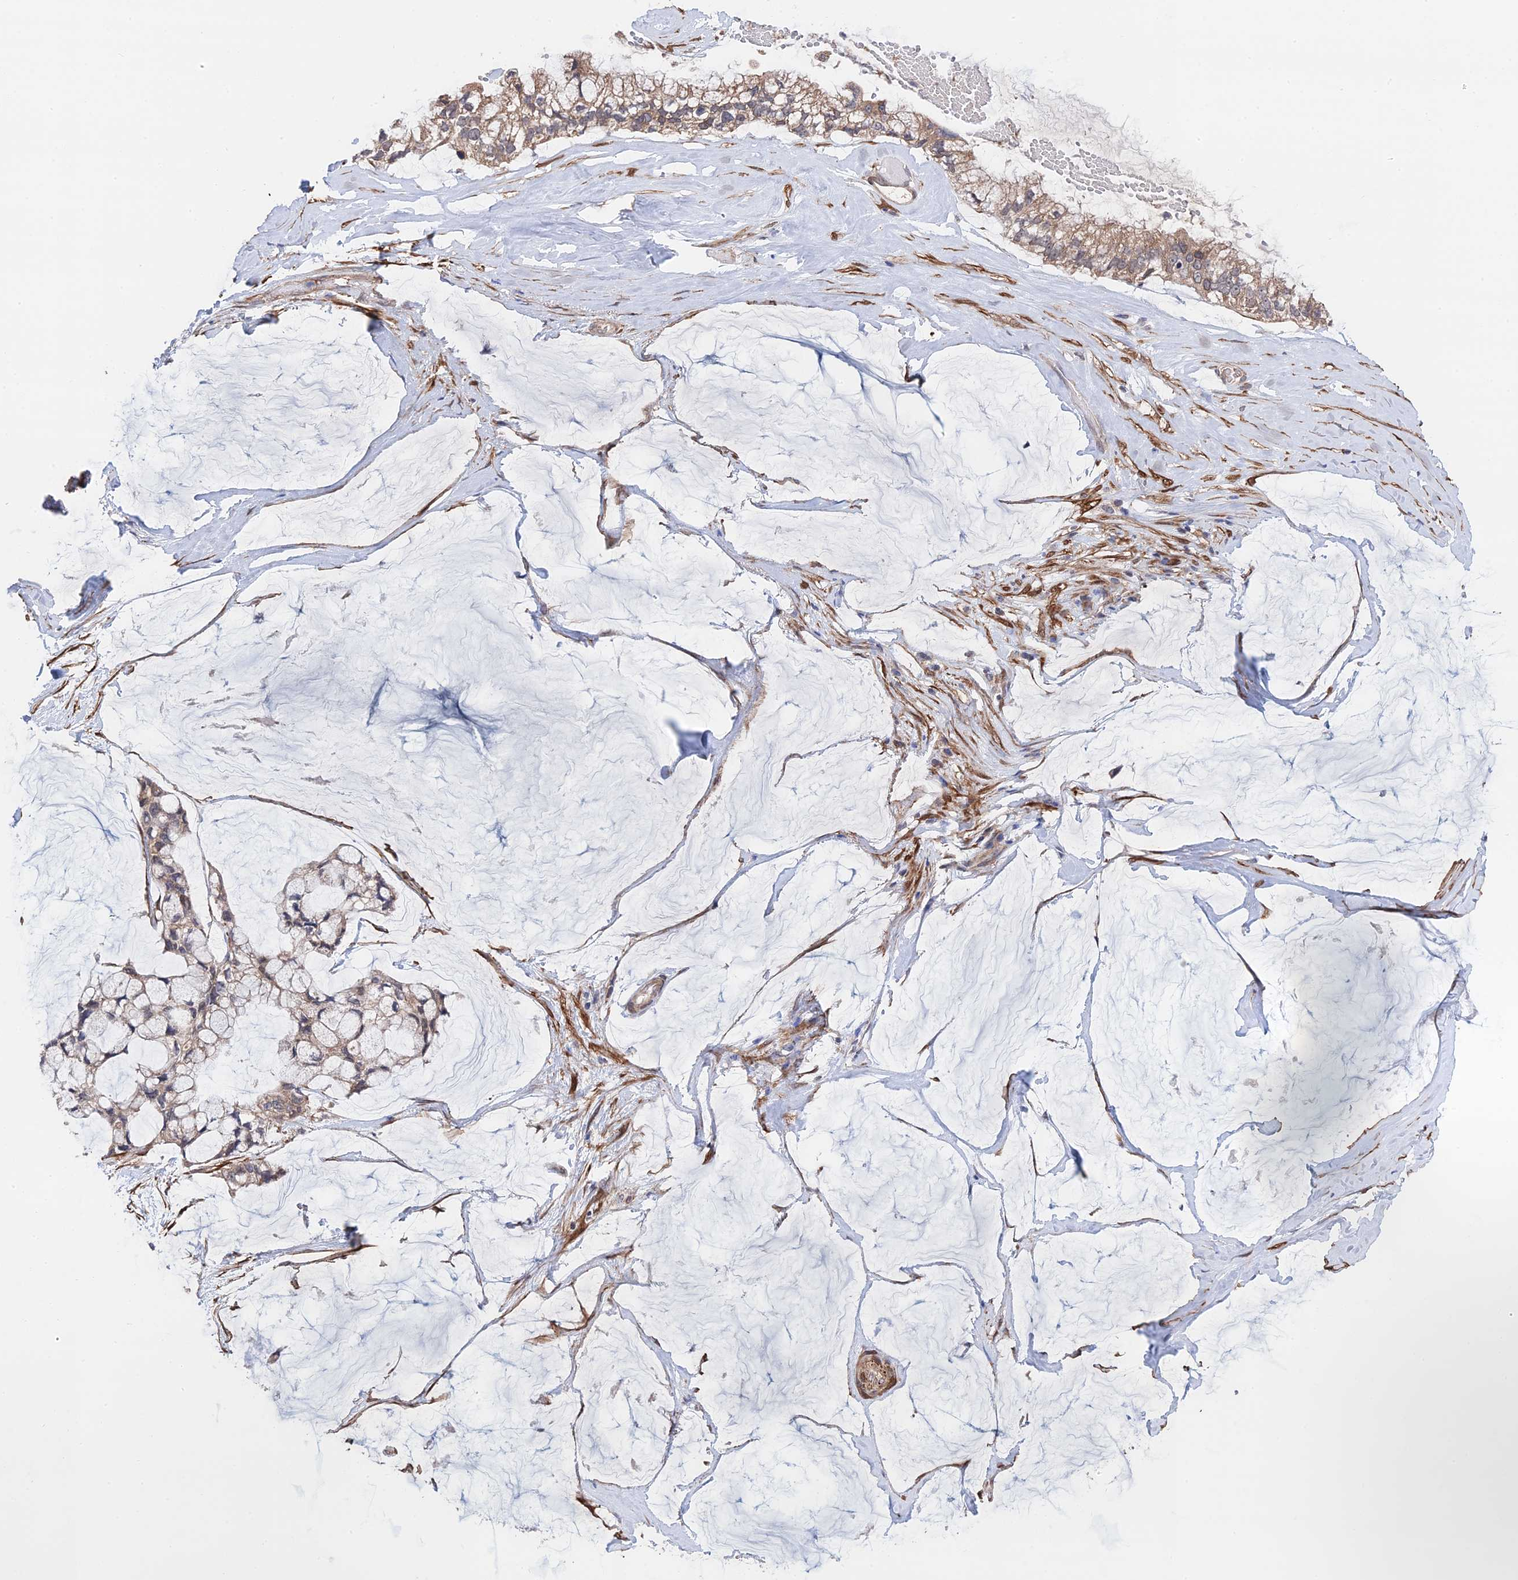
{"staining": {"intensity": "moderate", "quantity": ">75%", "location": "cytoplasmic/membranous"}, "tissue": "ovarian cancer", "cell_type": "Tumor cells", "image_type": "cancer", "snomed": [{"axis": "morphology", "description": "Cystadenocarcinoma, mucinous, NOS"}, {"axis": "topography", "description": "Ovary"}], "caption": "Protein expression analysis of human ovarian cancer reveals moderate cytoplasmic/membranous staining in about >75% of tumor cells.", "gene": "ZNF320", "patient": {"sex": "female", "age": 39}}